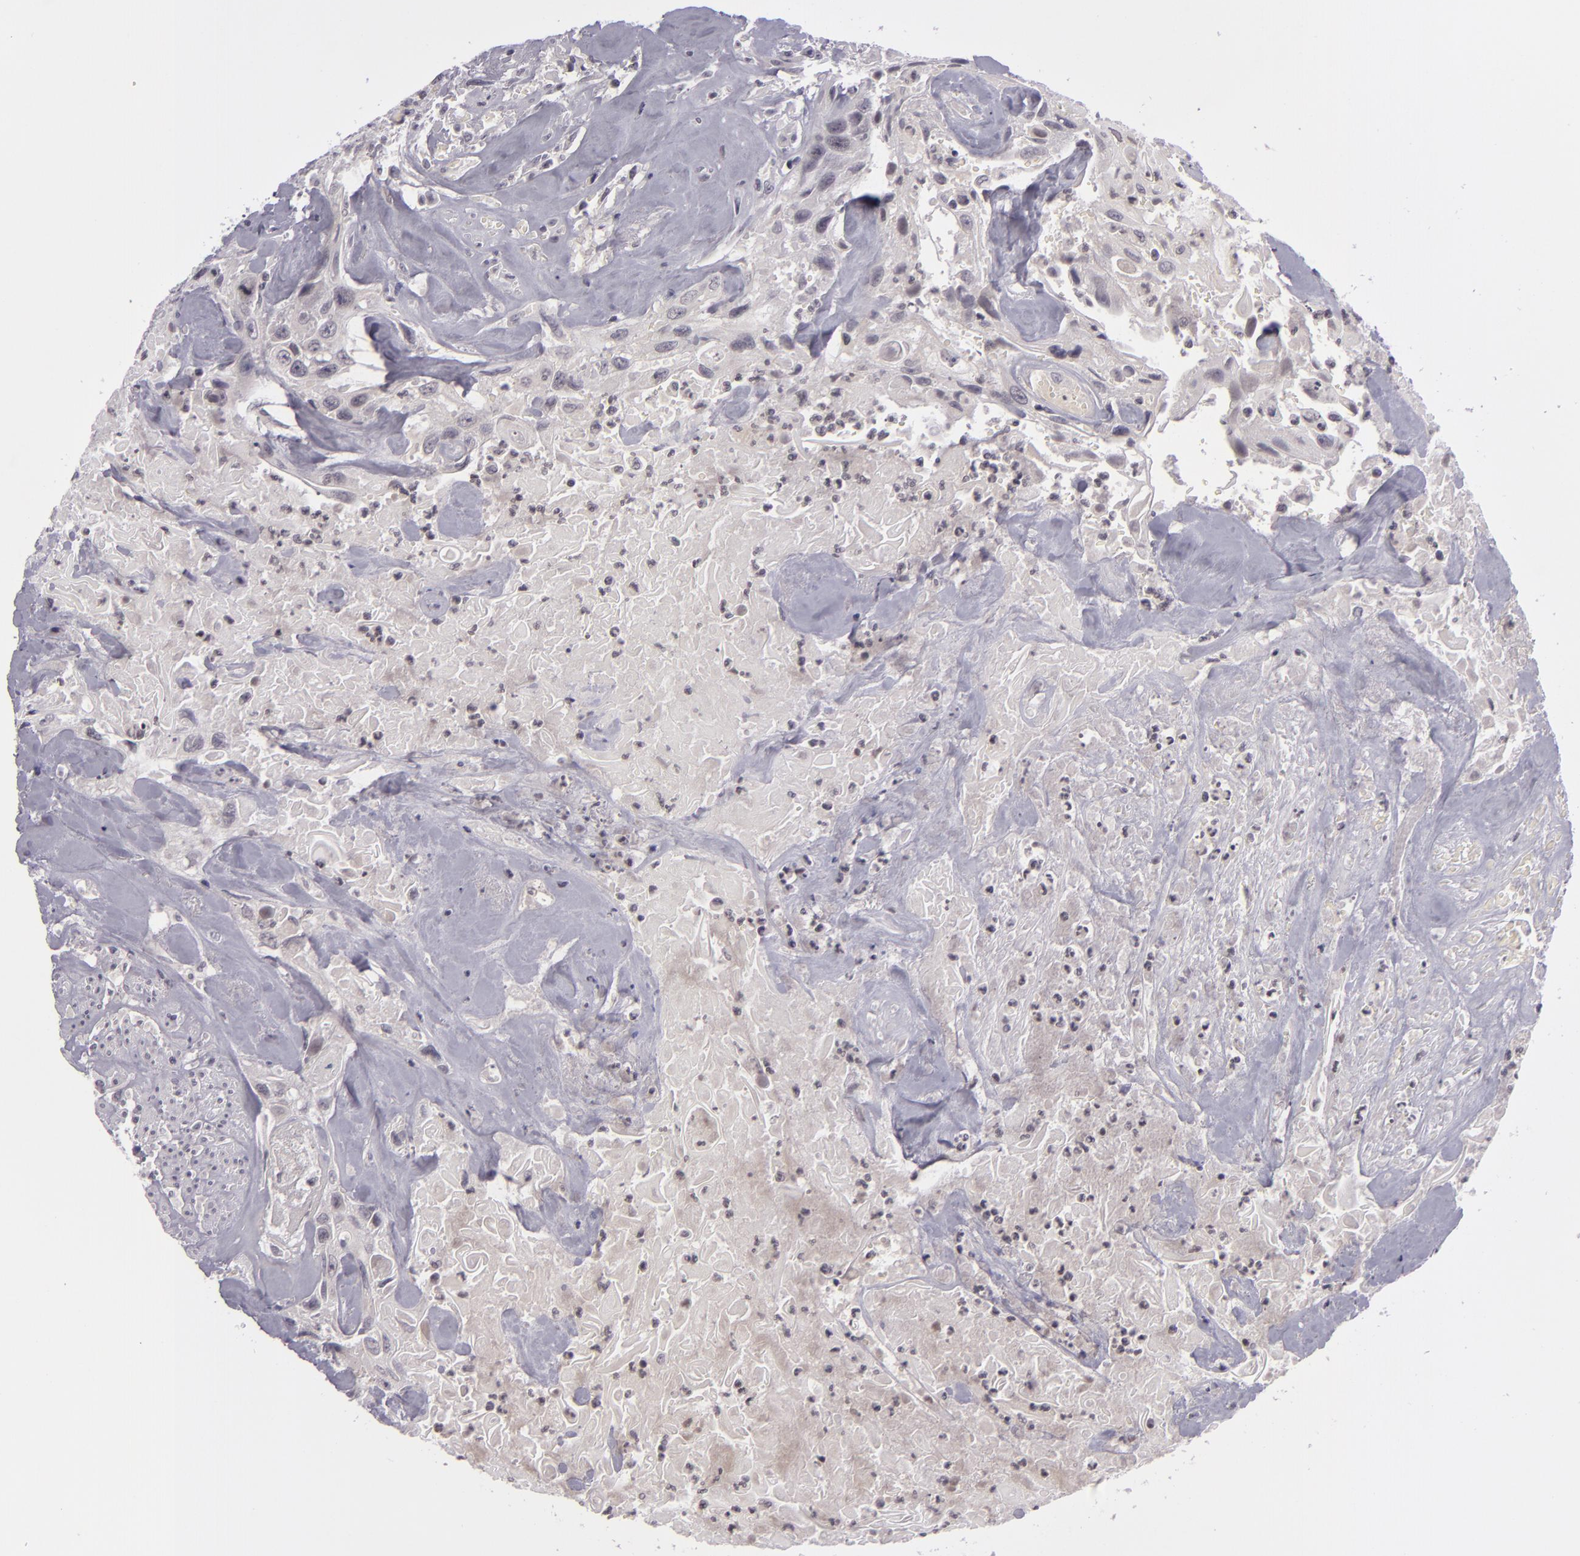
{"staining": {"intensity": "negative", "quantity": "none", "location": "none"}, "tissue": "urothelial cancer", "cell_type": "Tumor cells", "image_type": "cancer", "snomed": [{"axis": "morphology", "description": "Urothelial carcinoma, High grade"}, {"axis": "topography", "description": "Urinary bladder"}], "caption": "Immunohistochemistry (IHC) micrograph of urothelial cancer stained for a protein (brown), which demonstrates no positivity in tumor cells.", "gene": "CASP8", "patient": {"sex": "female", "age": 84}}